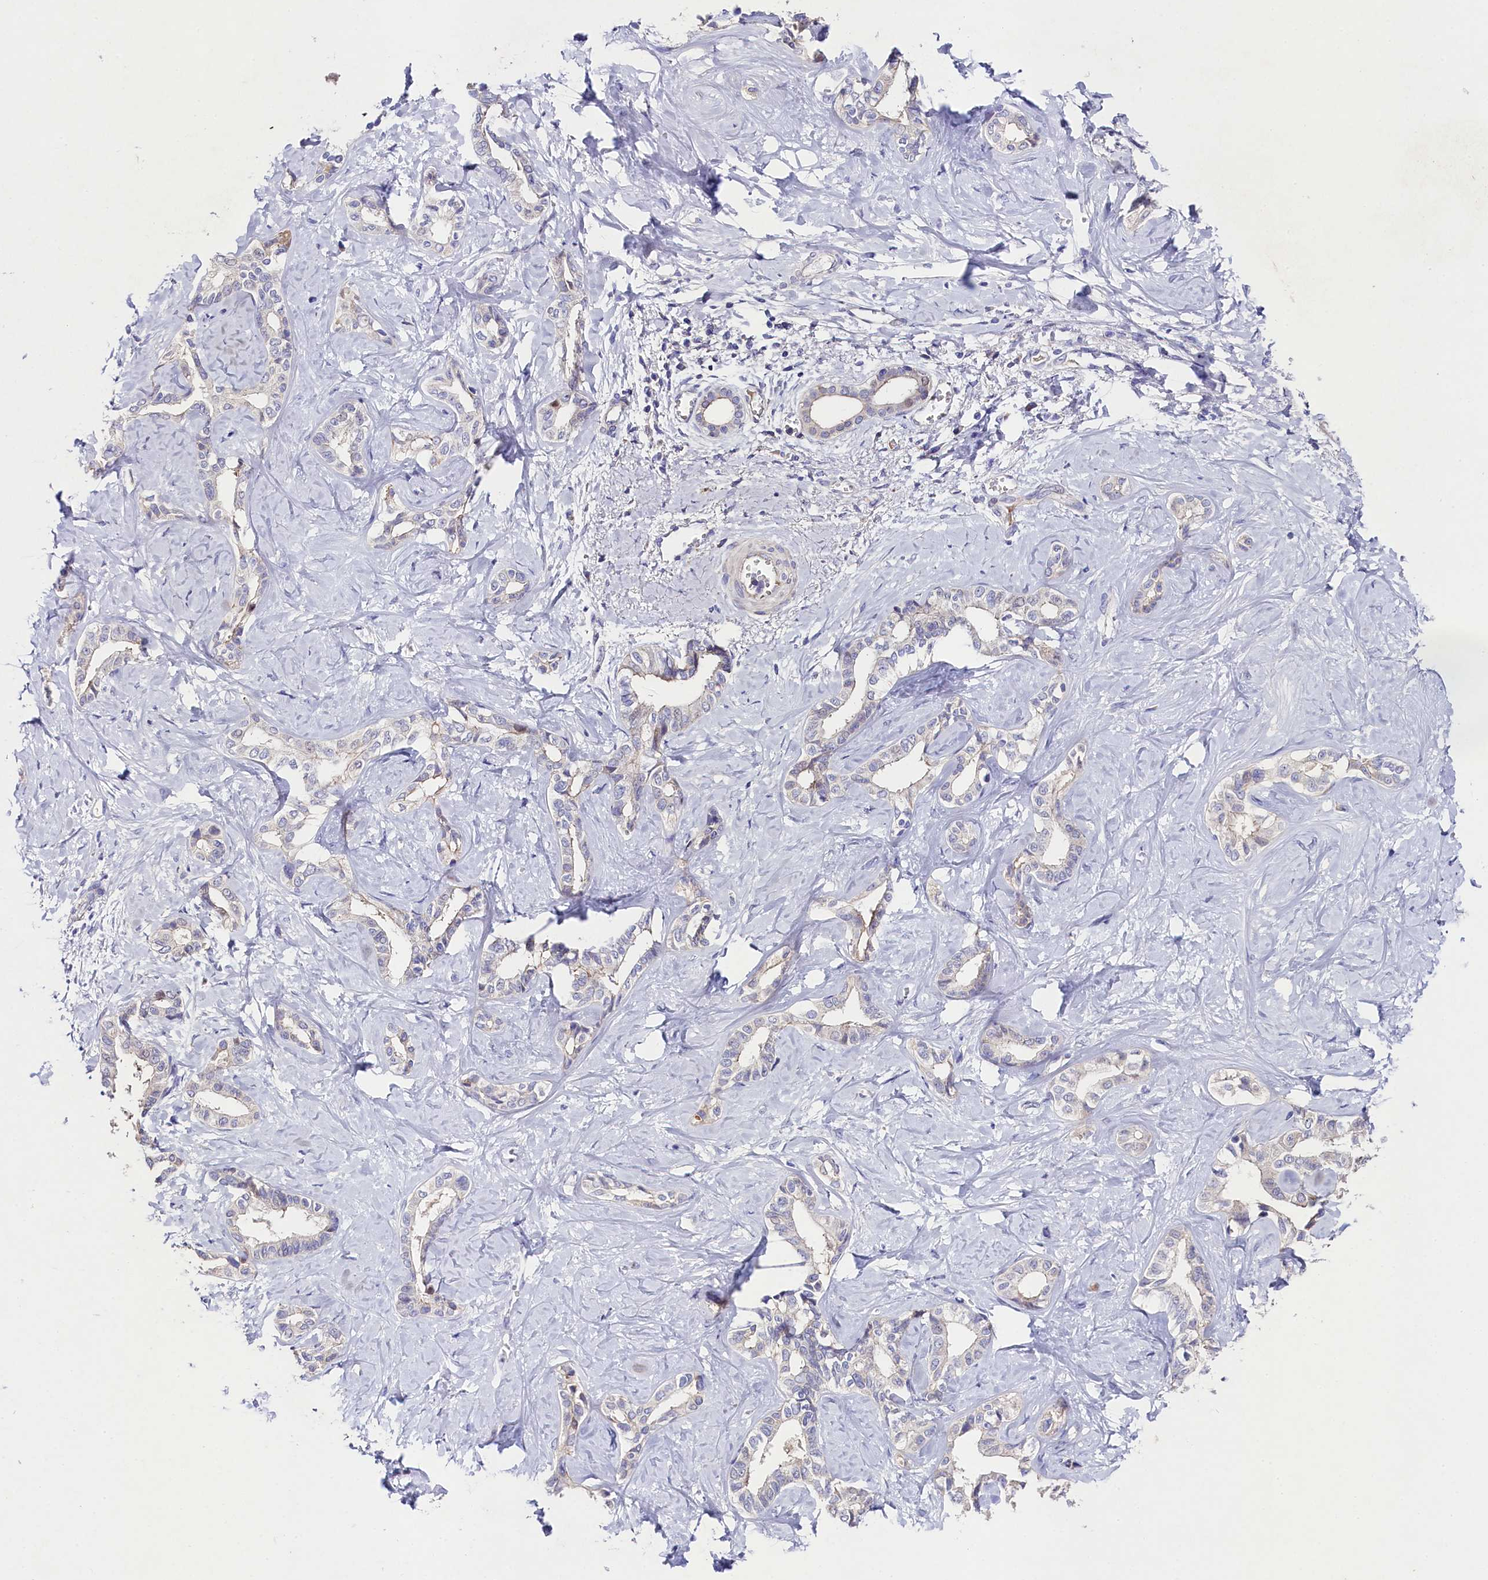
{"staining": {"intensity": "negative", "quantity": "none", "location": "none"}, "tissue": "liver cancer", "cell_type": "Tumor cells", "image_type": "cancer", "snomed": [{"axis": "morphology", "description": "Cholangiocarcinoma"}, {"axis": "topography", "description": "Liver"}], "caption": "Liver cancer (cholangiocarcinoma) stained for a protein using immunohistochemistry reveals no expression tumor cells.", "gene": "FXYD6", "patient": {"sex": "female", "age": 77}}